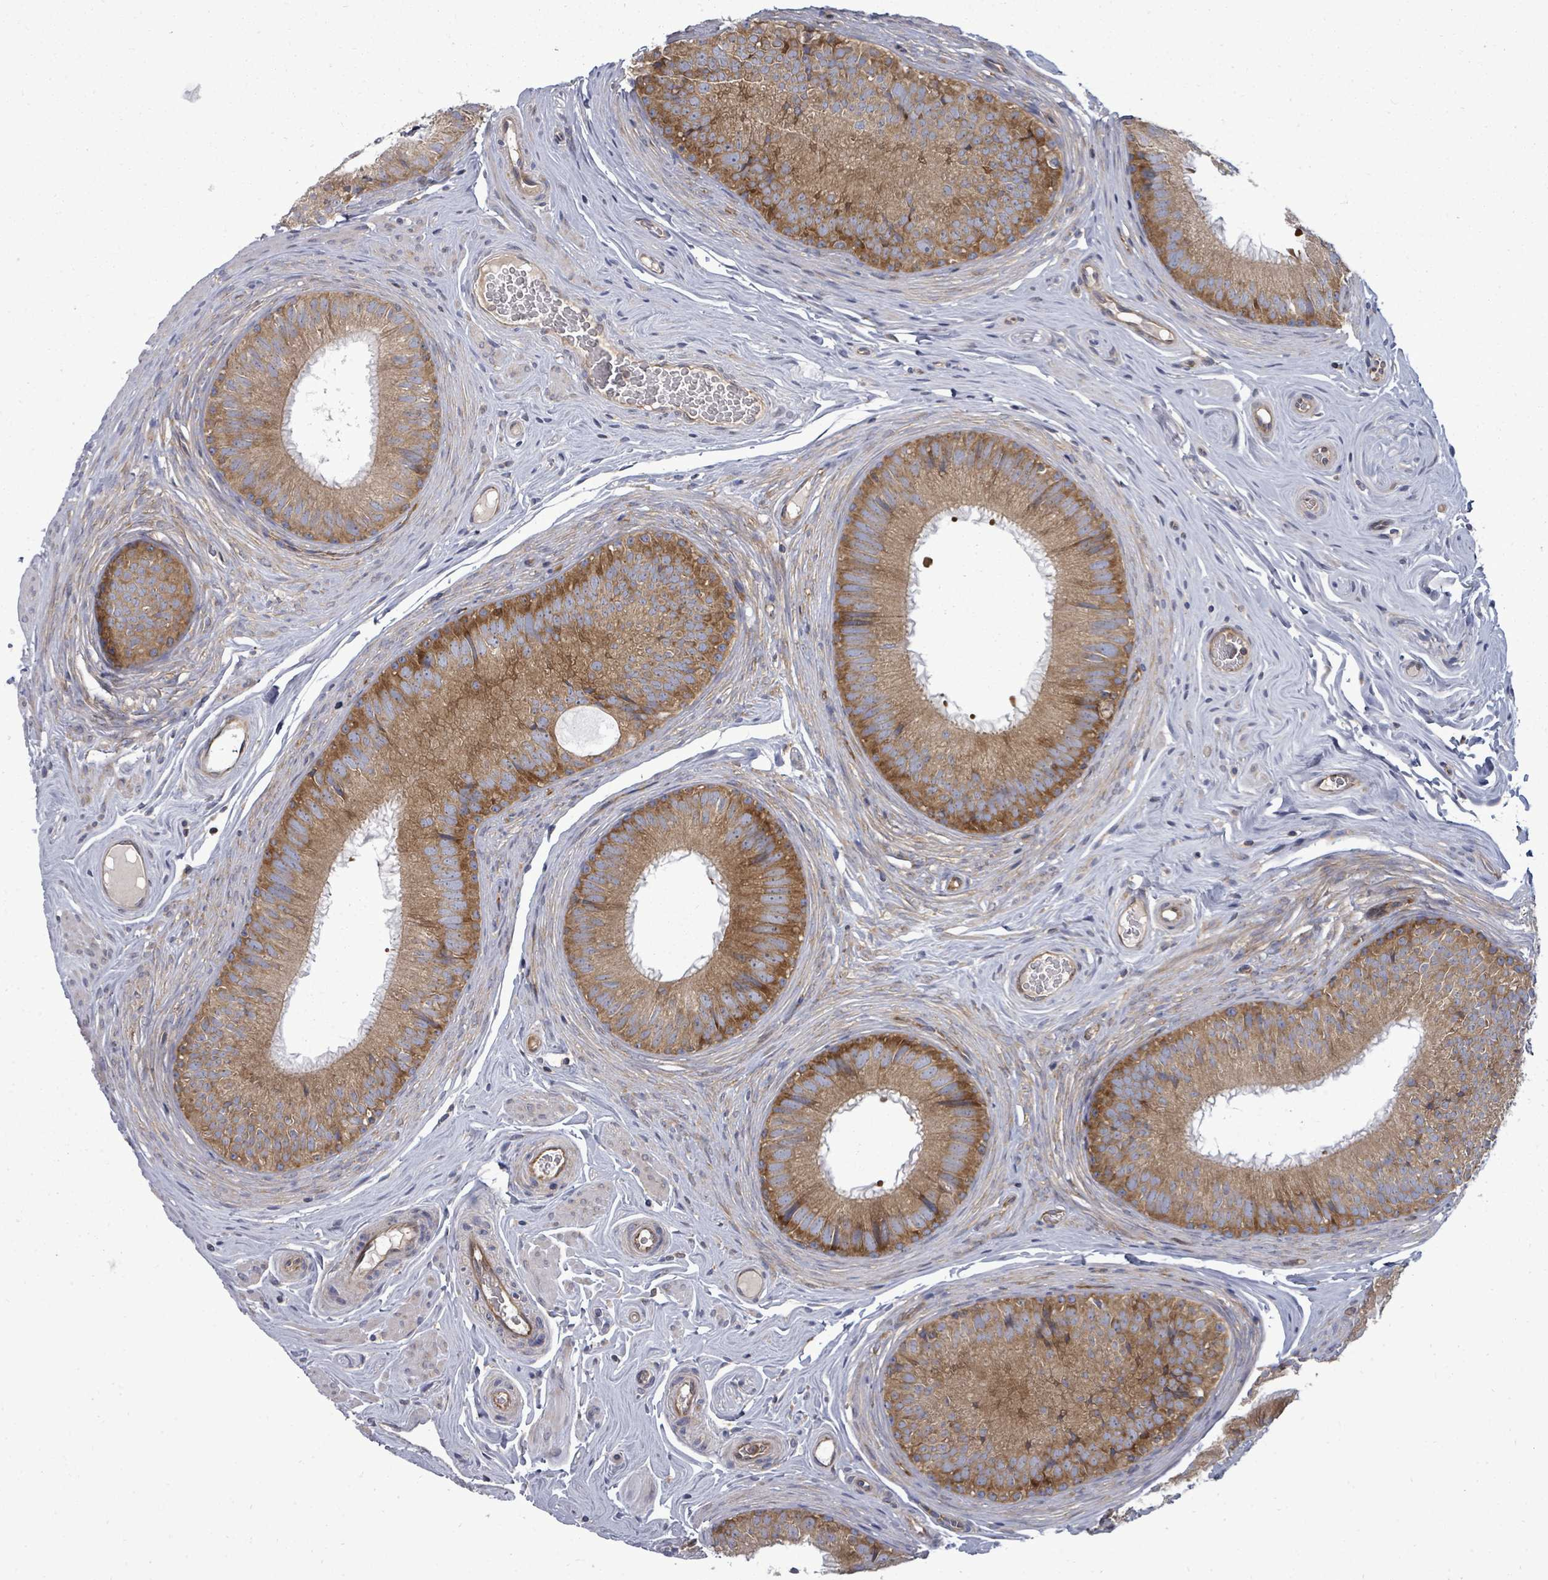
{"staining": {"intensity": "strong", "quantity": ">75%", "location": "cytoplasmic/membranous"}, "tissue": "epididymis", "cell_type": "Glandular cells", "image_type": "normal", "snomed": [{"axis": "morphology", "description": "Normal tissue, NOS"}, {"axis": "topography", "description": "Epididymis, spermatic cord, NOS"}], "caption": "DAB immunohistochemical staining of normal human epididymis displays strong cytoplasmic/membranous protein expression in approximately >75% of glandular cells.", "gene": "EIF3CL", "patient": {"sex": "male", "age": 25}}